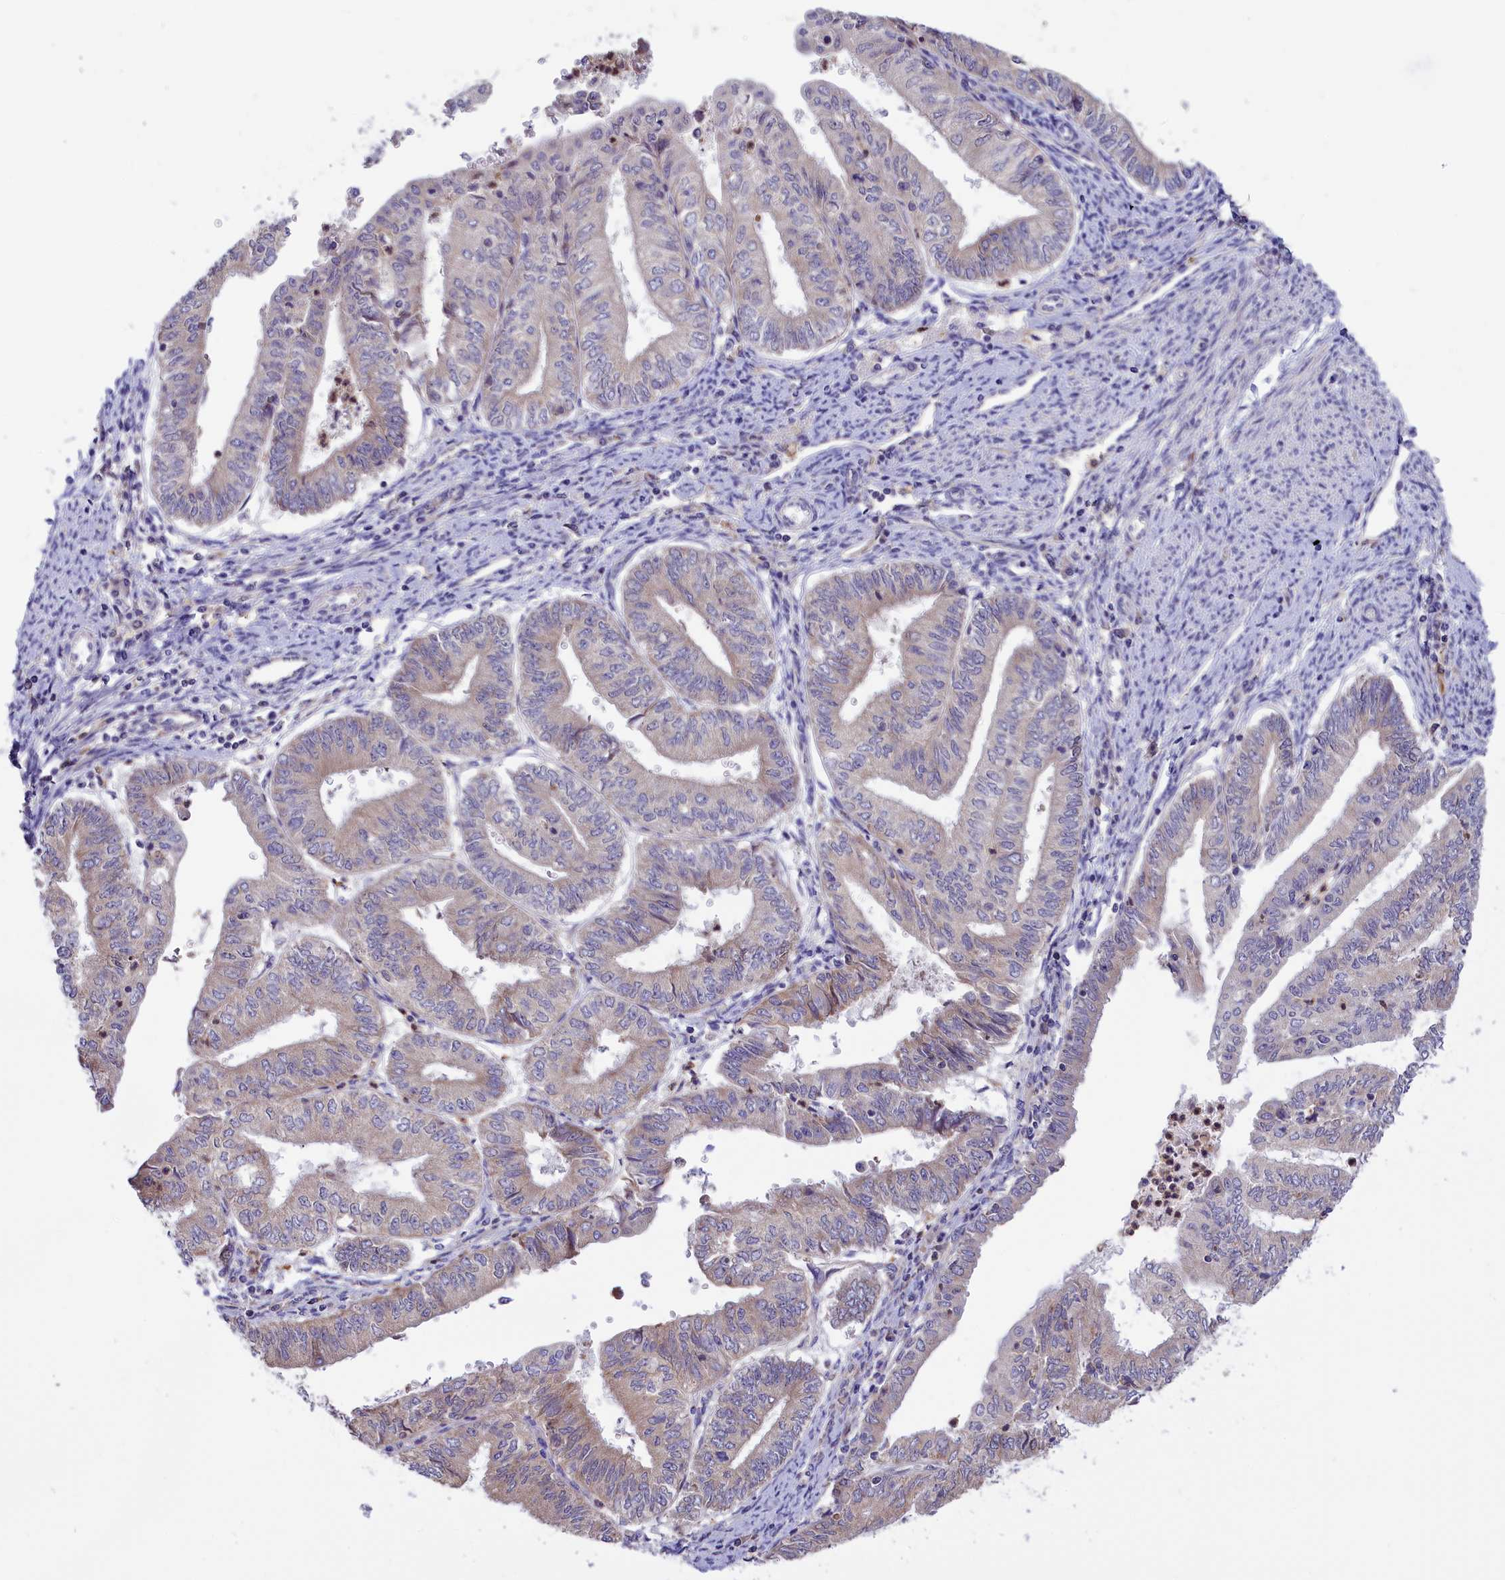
{"staining": {"intensity": "weak", "quantity": "<25%", "location": "cytoplasmic/membranous"}, "tissue": "endometrial cancer", "cell_type": "Tumor cells", "image_type": "cancer", "snomed": [{"axis": "morphology", "description": "Adenocarcinoma, NOS"}, {"axis": "topography", "description": "Endometrium"}], "caption": "Immunohistochemistry of human endometrial cancer (adenocarcinoma) shows no expression in tumor cells.", "gene": "DNAJB9", "patient": {"sex": "female", "age": 66}}